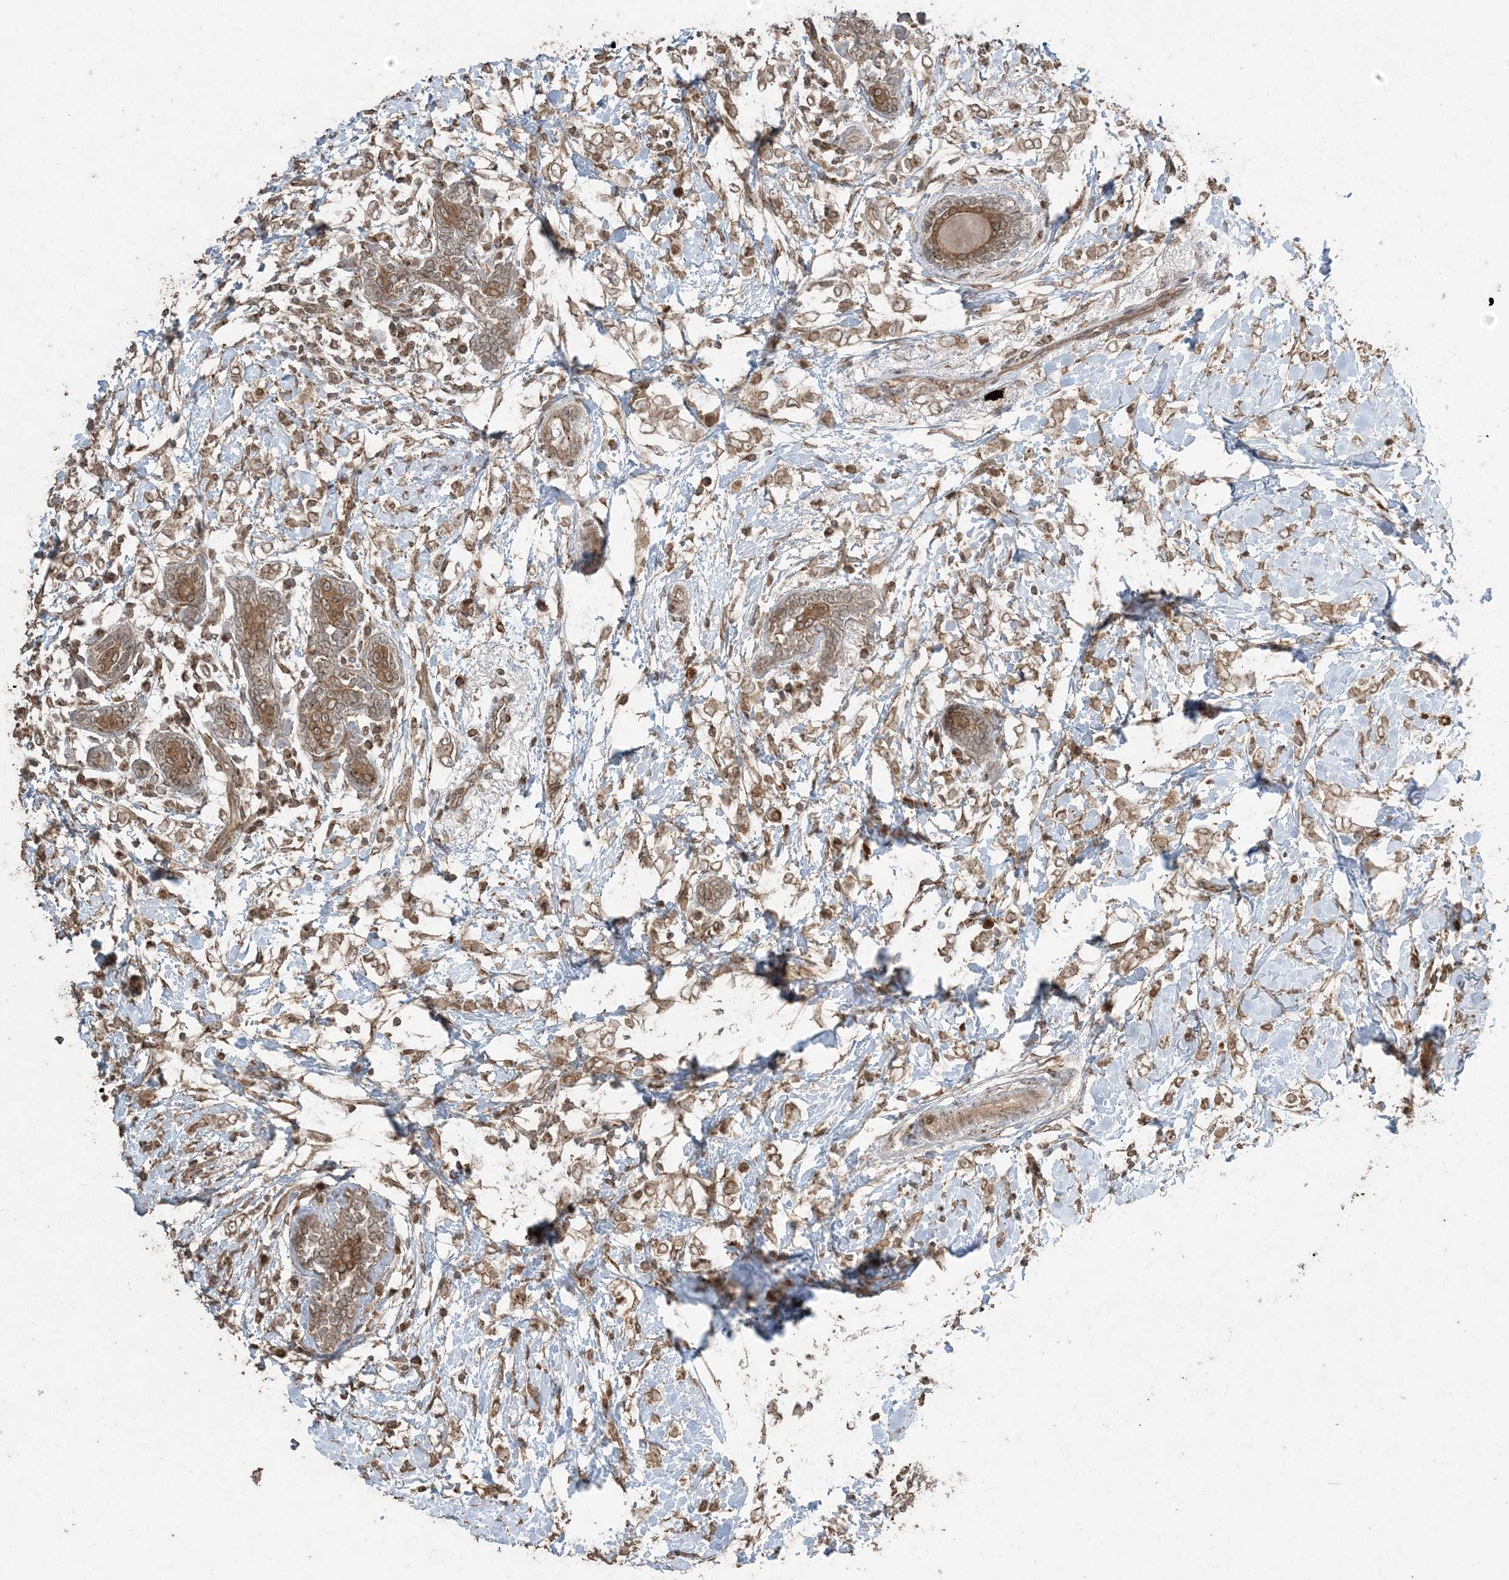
{"staining": {"intensity": "moderate", "quantity": ">75%", "location": "cytoplasmic/membranous"}, "tissue": "breast cancer", "cell_type": "Tumor cells", "image_type": "cancer", "snomed": [{"axis": "morphology", "description": "Normal tissue, NOS"}, {"axis": "morphology", "description": "Lobular carcinoma"}, {"axis": "topography", "description": "Breast"}], "caption": "Approximately >75% of tumor cells in breast cancer display moderate cytoplasmic/membranous protein staining as visualized by brown immunohistochemical staining.", "gene": "DDX19B", "patient": {"sex": "female", "age": 47}}